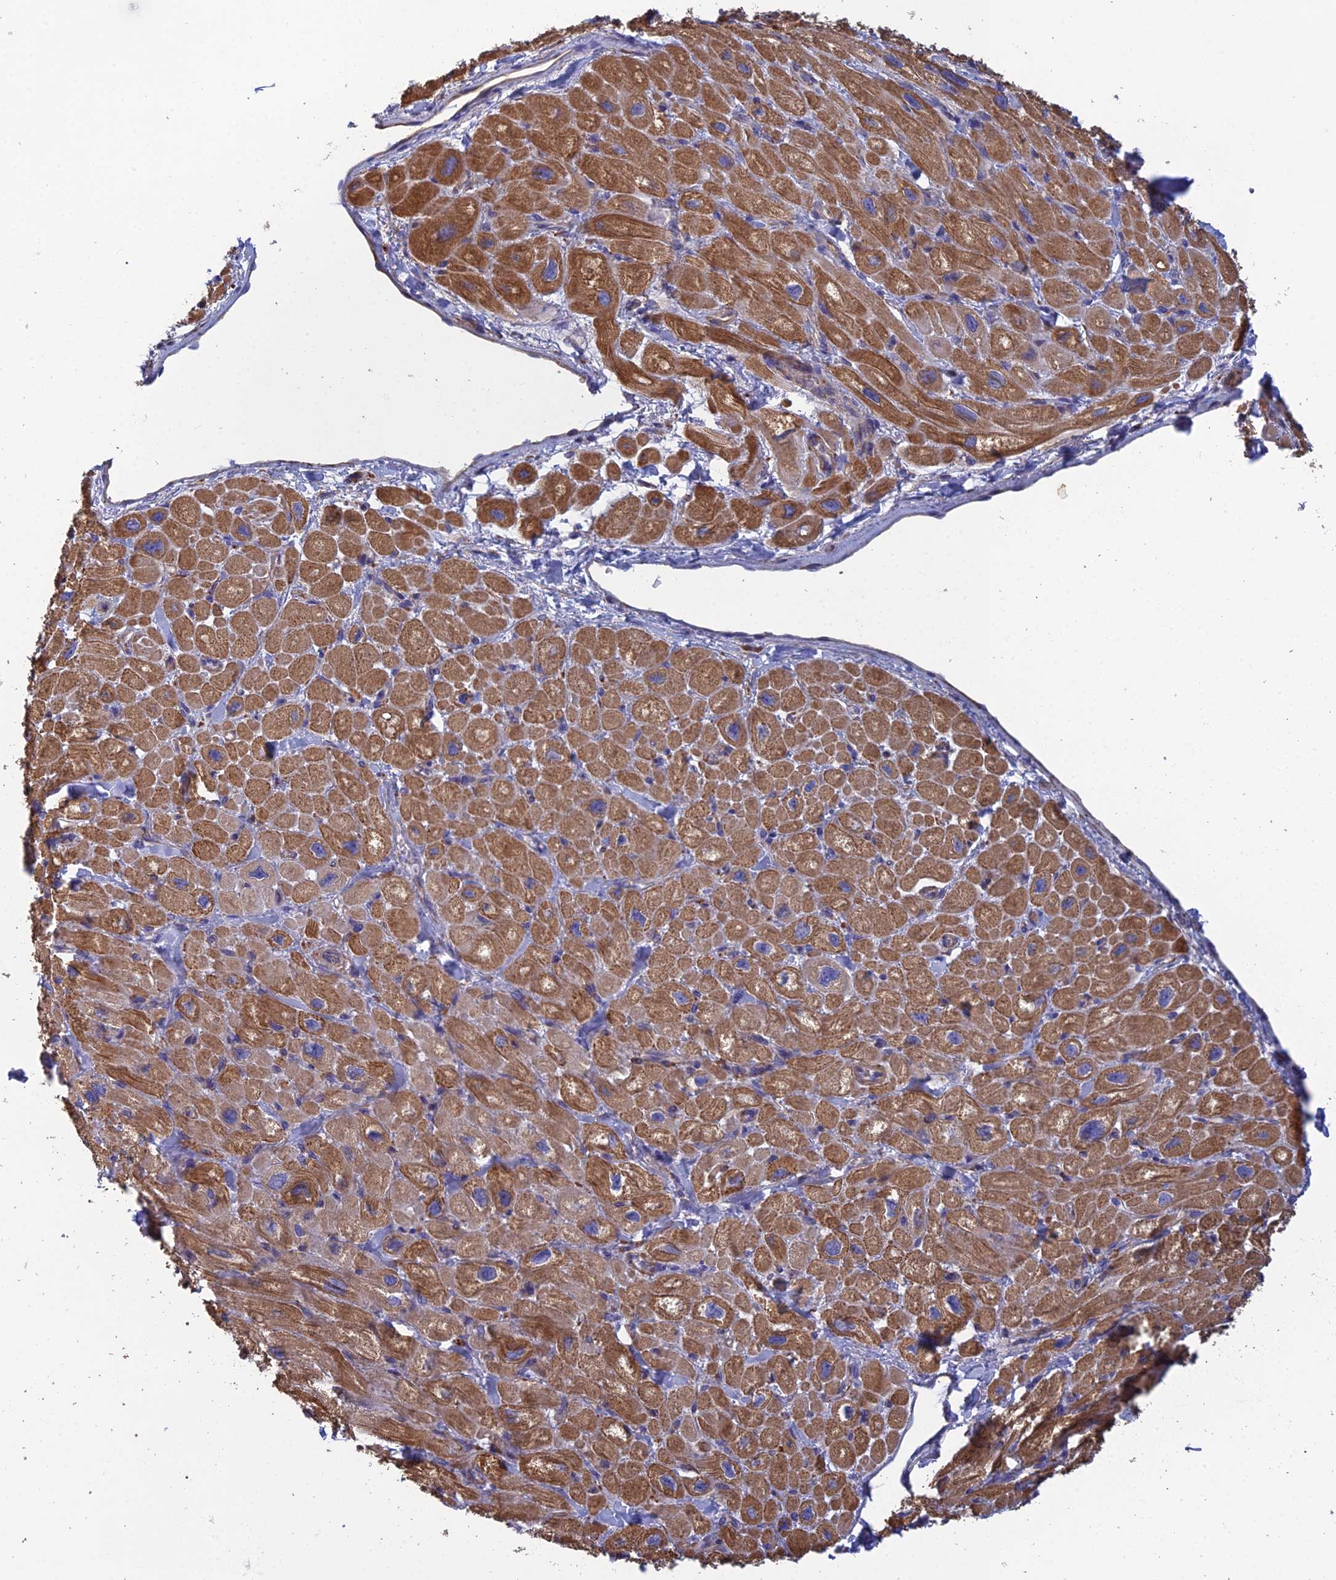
{"staining": {"intensity": "strong", "quantity": ">75%", "location": "cytoplasmic/membranous"}, "tissue": "heart muscle", "cell_type": "Cardiomyocytes", "image_type": "normal", "snomed": [{"axis": "morphology", "description": "Normal tissue, NOS"}, {"axis": "topography", "description": "Heart"}], "caption": "The immunohistochemical stain labels strong cytoplasmic/membranous positivity in cardiomyocytes of unremarkable heart muscle. (brown staining indicates protein expression, while blue staining denotes nuclei).", "gene": "PCDHA5", "patient": {"sex": "male", "age": 65}}